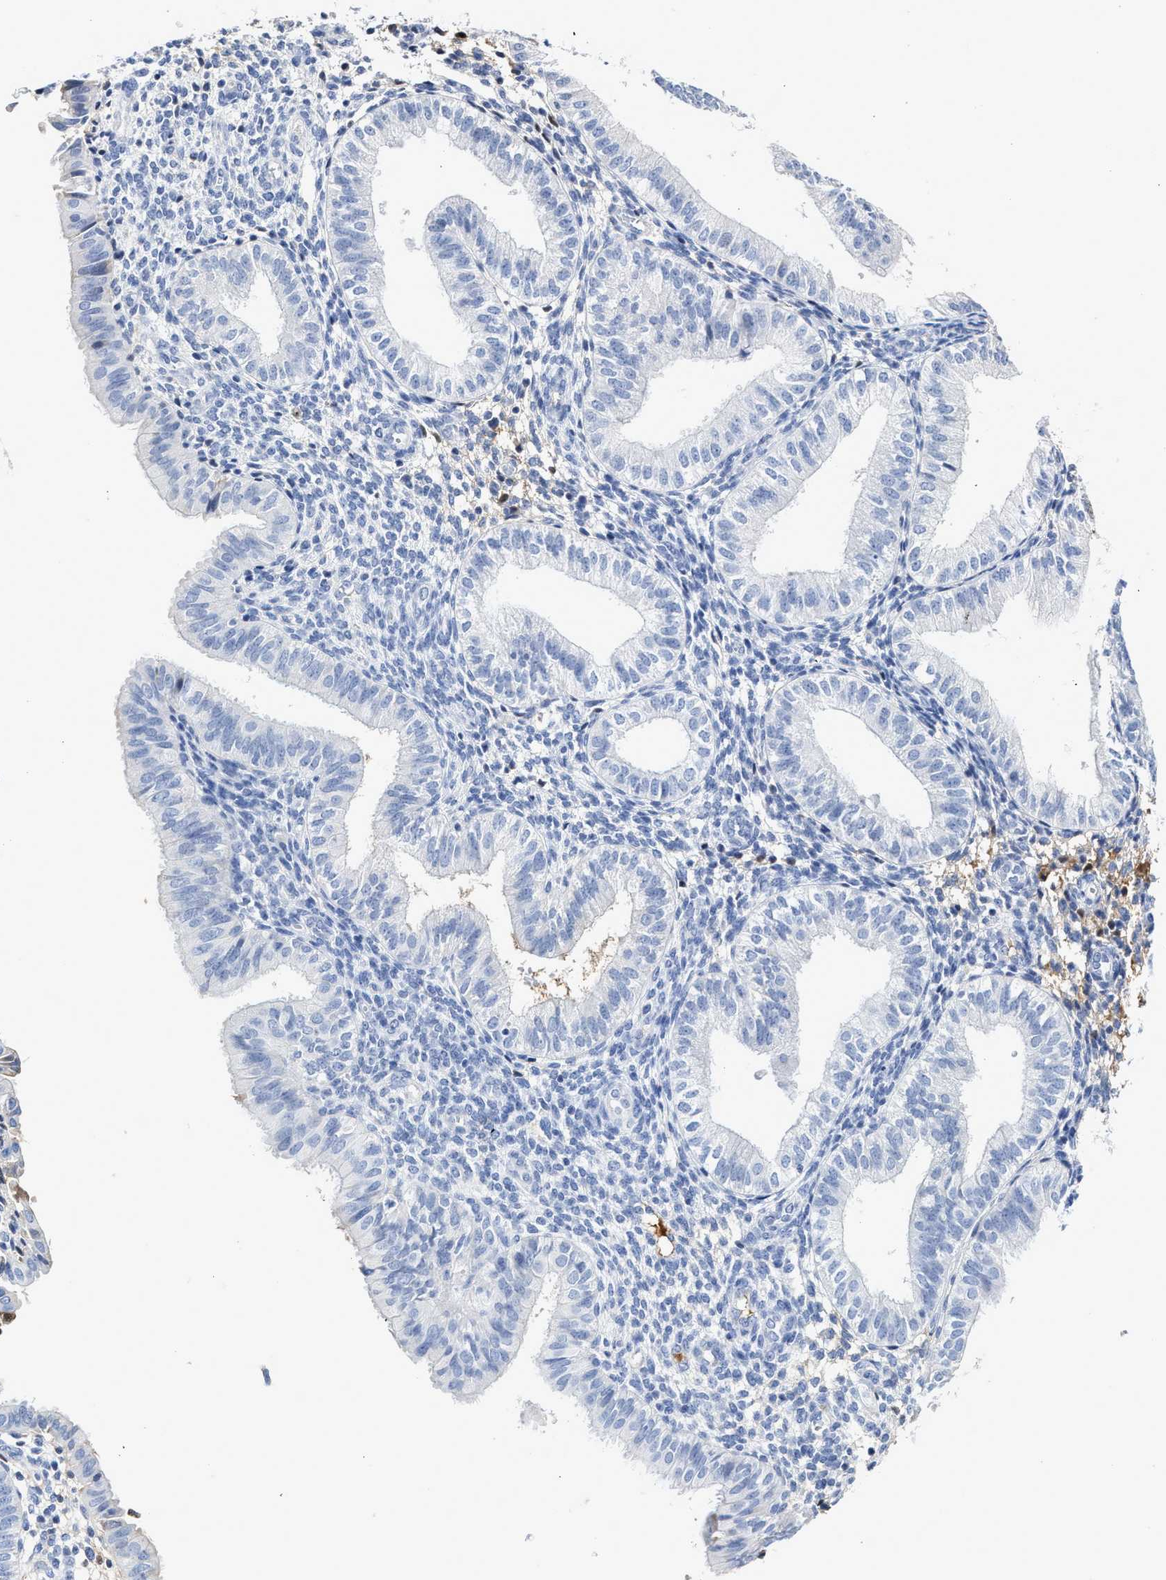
{"staining": {"intensity": "weak", "quantity": "<25%", "location": "cytoplasmic/membranous"}, "tissue": "endometrium", "cell_type": "Cells in endometrial stroma", "image_type": "normal", "snomed": [{"axis": "morphology", "description": "Normal tissue, NOS"}, {"axis": "topography", "description": "Endometrium"}], "caption": "Histopathology image shows no protein staining in cells in endometrial stroma of benign endometrium. (DAB IHC with hematoxylin counter stain).", "gene": "C2", "patient": {"sex": "female", "age": 39}}